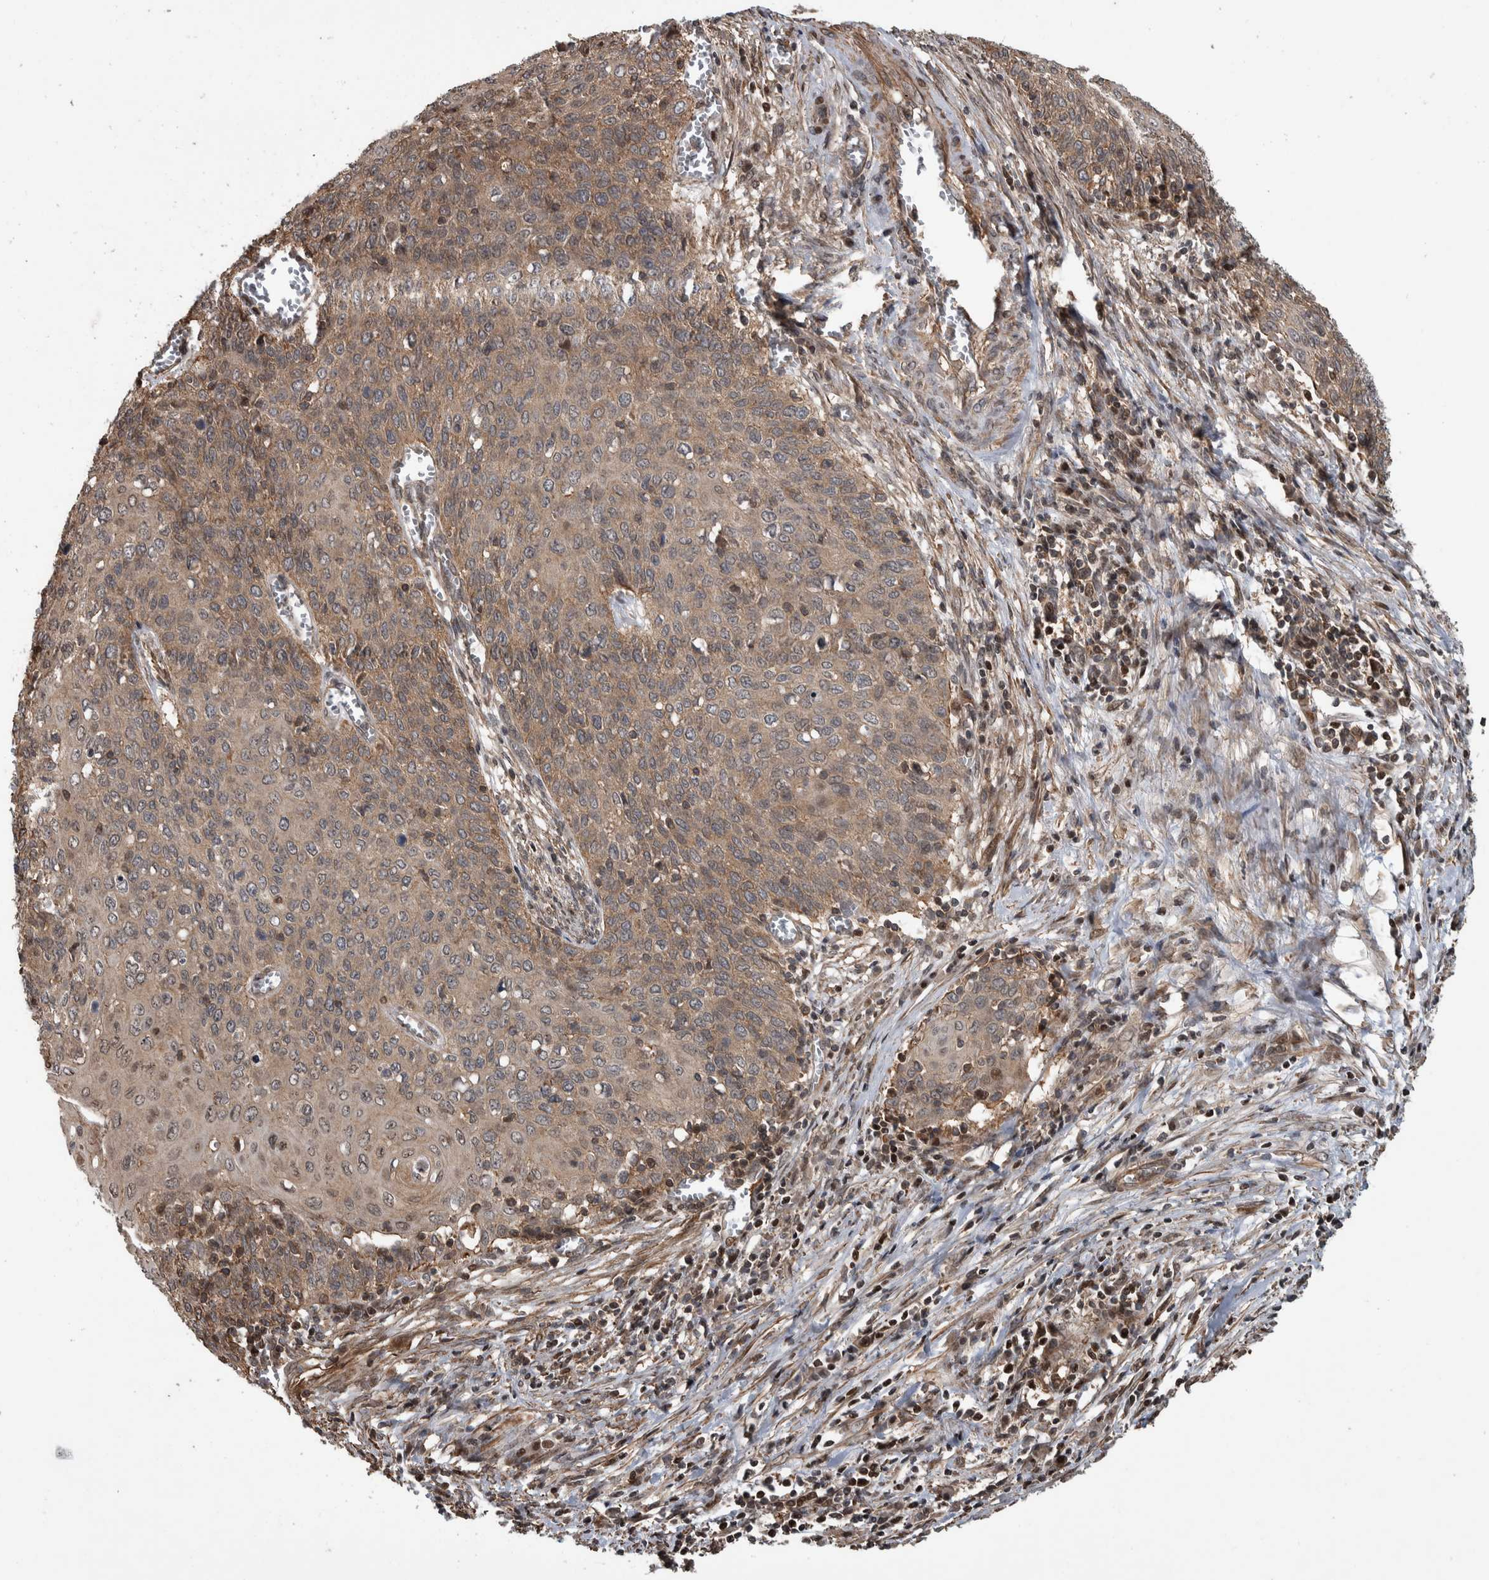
{"staining": {"intensity": "weak", "quantity": ">75%", "location": "cytoplasmic/membranous"}, "tissue": "cervical cancer", "cell_type": "Tumor cells", "image_type": "cancer", "snomed": [{"axis": "morphology", "description": "Squamous cell carcinoma, NOS"}, {"axis": "topography", "description": "Cervix"}], "caption": "This histopathology image reveals squamous cell carcinoma (cervical) stained with IHC to label a protein in brown. The cytoplasmic/membranous of tumor cells show weak positivity for the protein. Nuclei are counter-stained blue.", "gene": "ARFGEF1", "patient": {"sex": "female", "age": 39}}